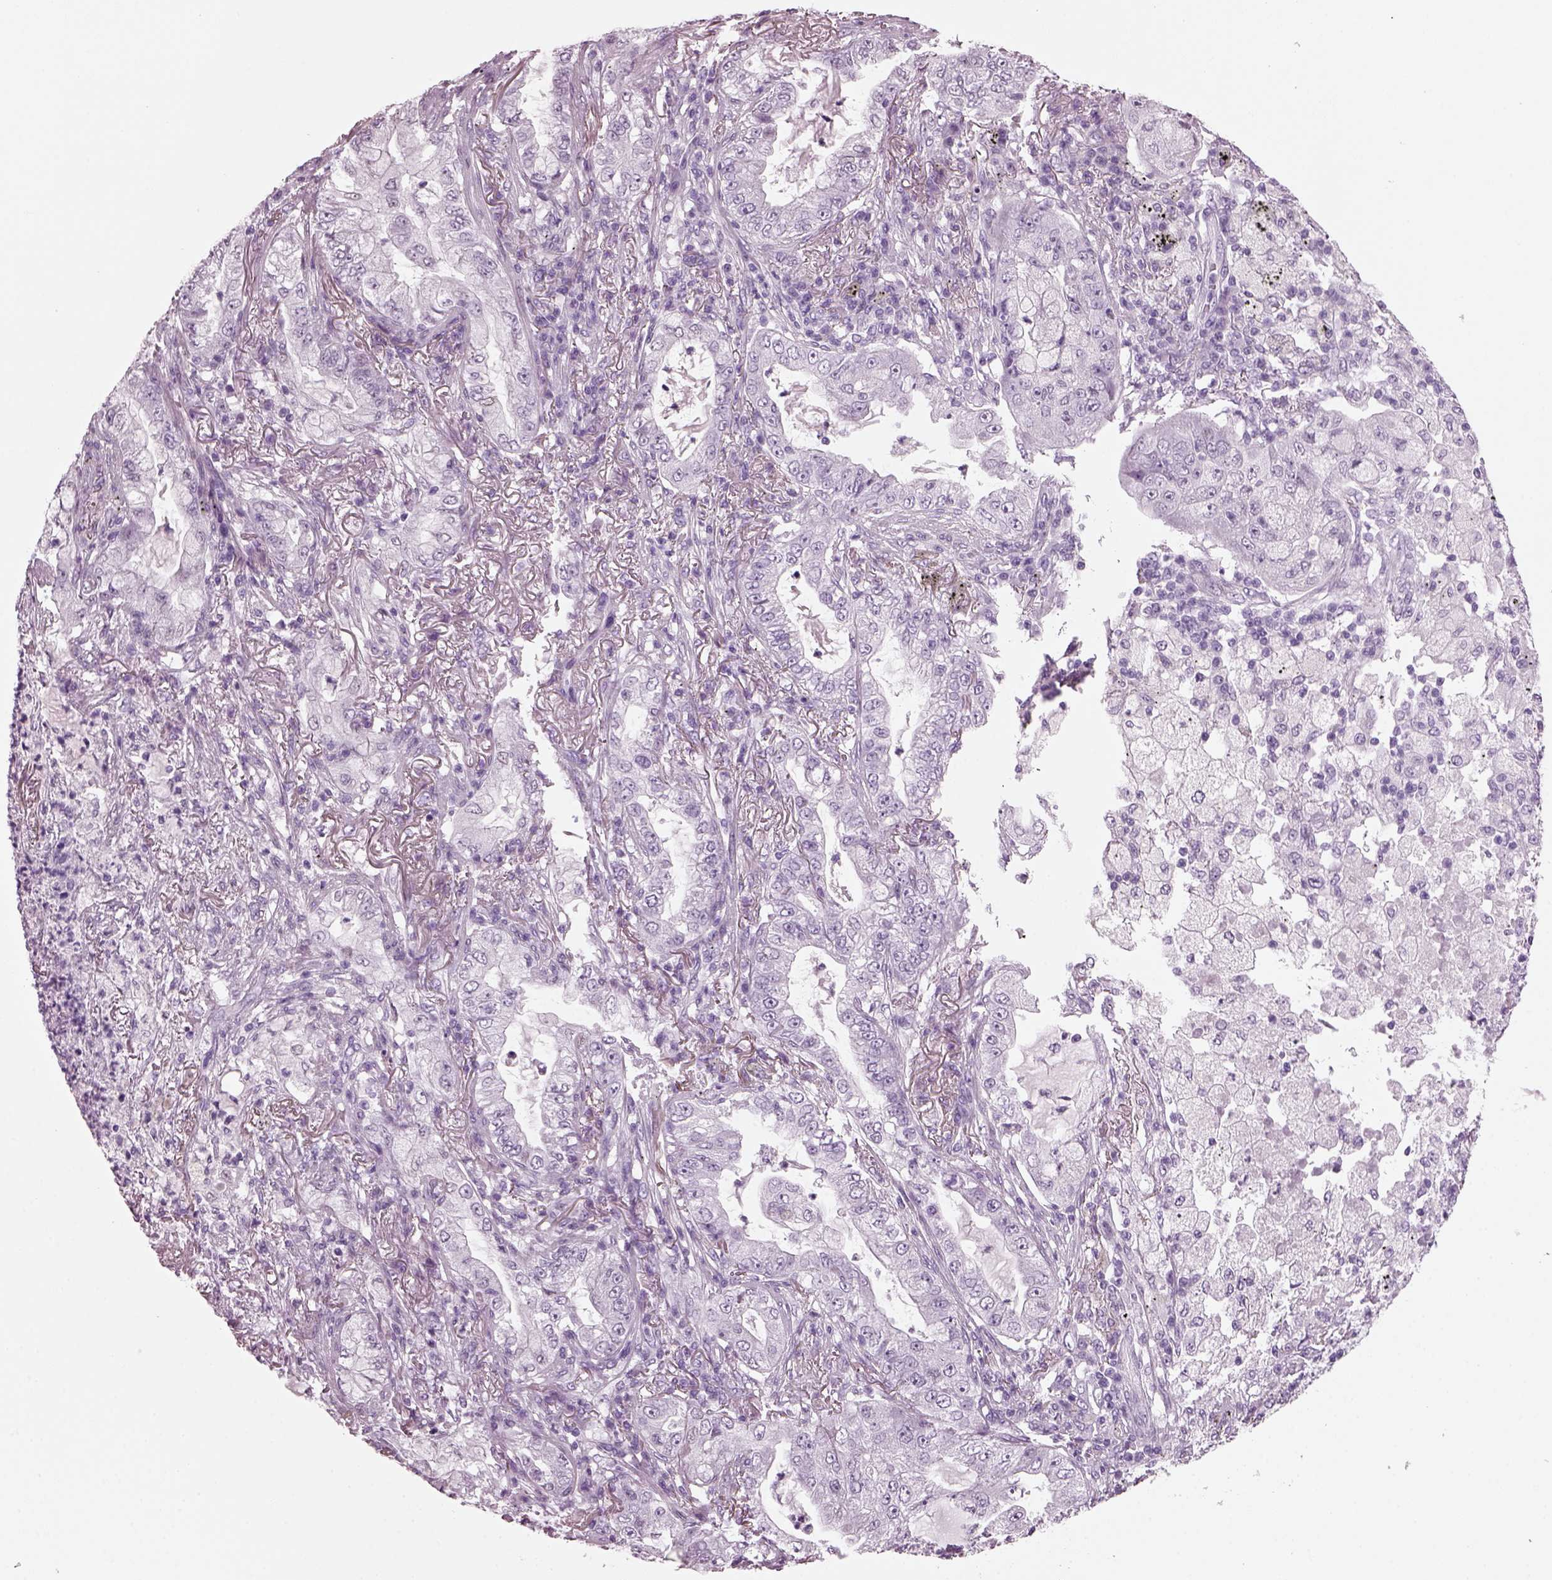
{"staining": {"intensity": "negative", "quantity": "none", "location": "none"}, "tissue": "lung cancer", "cell_type": "Tumor cells", "image_type": "cancer", "snomed": [{"axis": "morphology", "description": "Adenocarcinoma, NOS"}, {"axis": "topography", "description": "Lung"}], "caption": "This is an immunohistochemistry histopathology image of lung cancer. There is no staining in tumor cells.", "gene": "KRTAP3-2", "patient": {"sex": "female", "age": 73}}